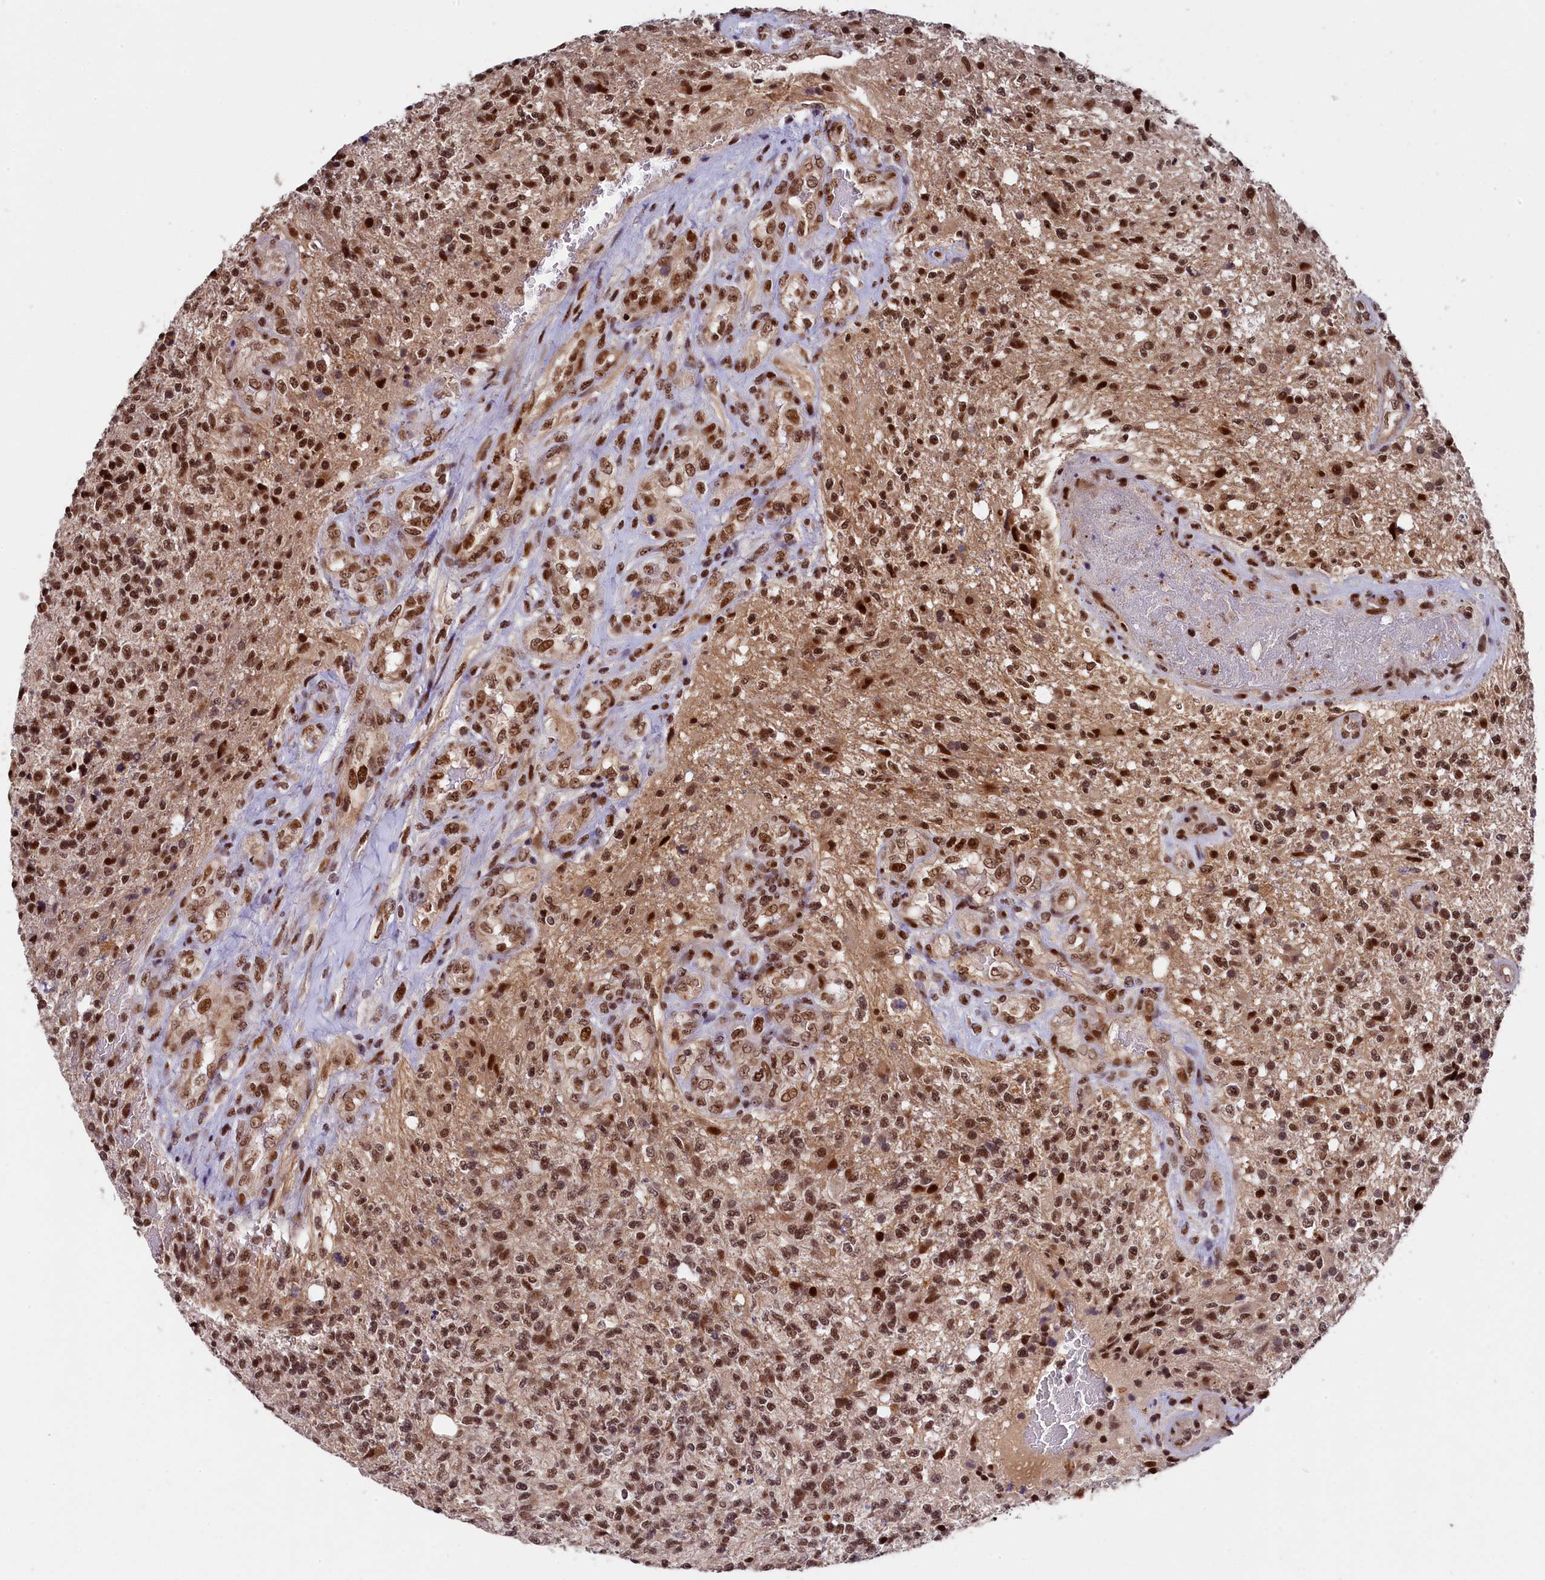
{"staining": {"intensity": "strong", "quantity": ">75%", "location": "nuclear"}, "tissue": "glioma", "cell_type": "Tumor cells", "image_type": "cancer", "snomed": [{"axis": "morphology", "description": "Glioma, malignant, High grade"}, {"axis": "topography", "description": "Brain"}], "caption": "The histopathology image exhibits a brown stain indicating the presence of a protein in the nuclear of tumor cells in malignant high-grade glioma. (brown staining indicates protein expression, while blue staining denotes nuclei).", "gene": "ADIG", "patient": {"sex": "male", "age": 56}}